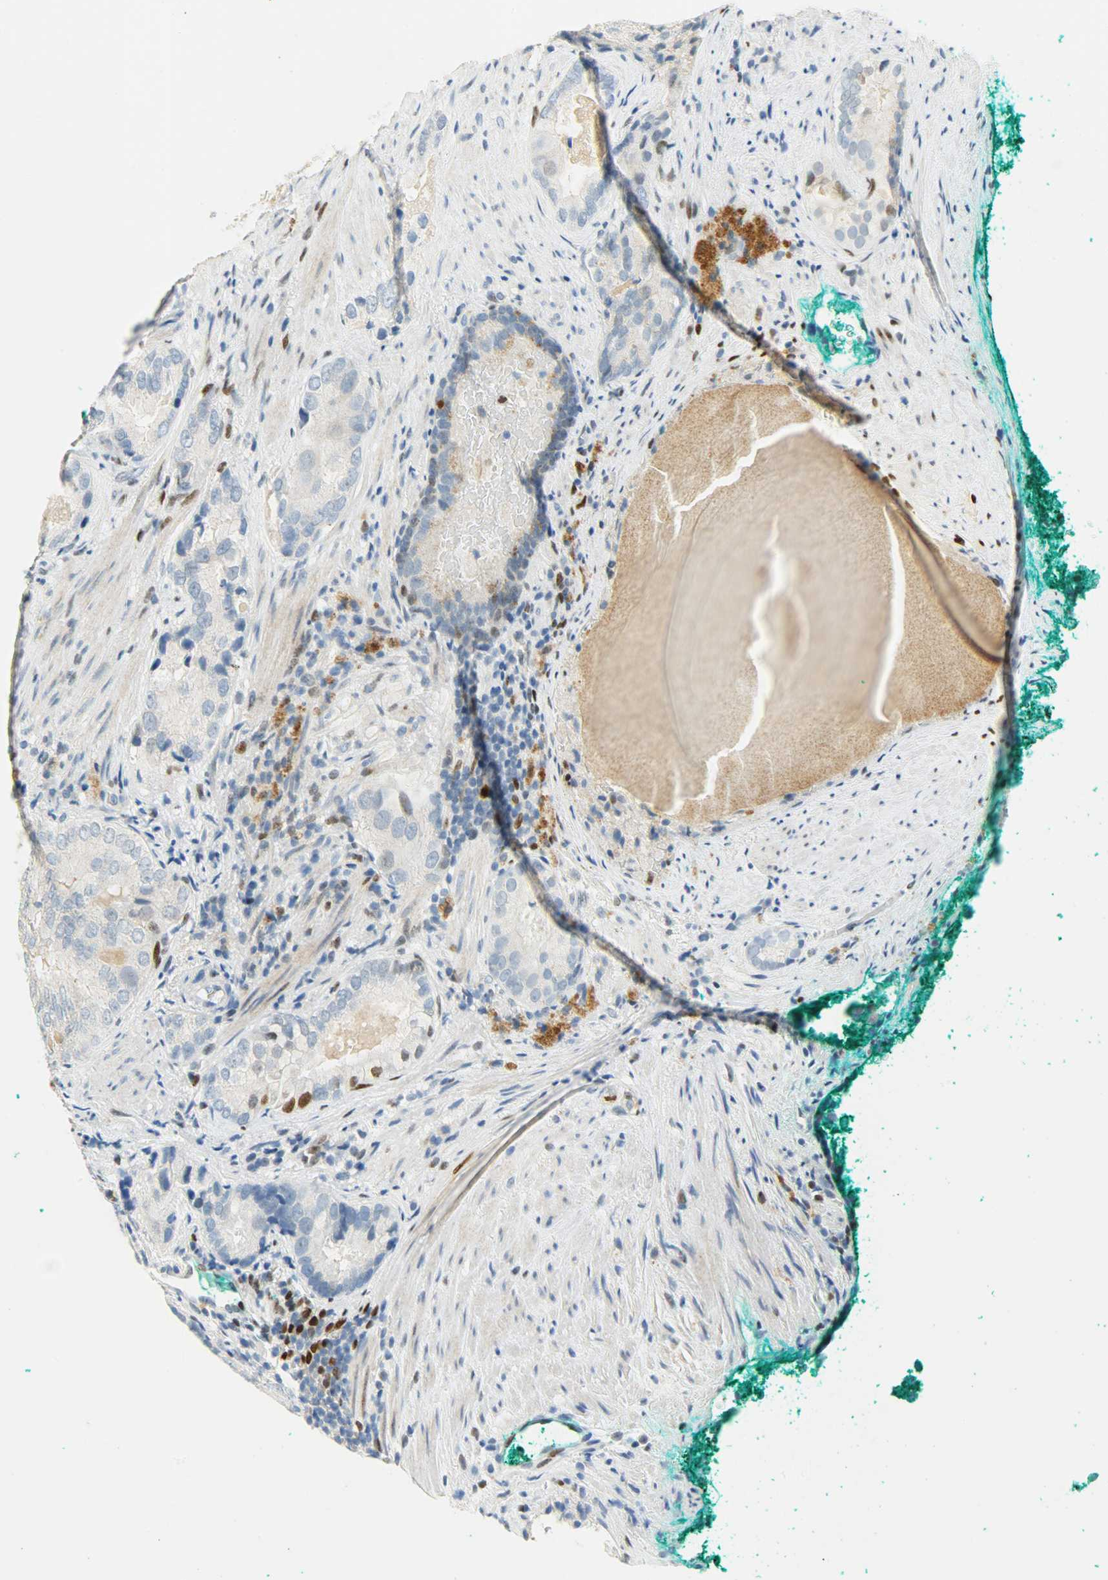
{"staining": {"intensity": "weak", "quantity": "<25%", "location": "nuclear"}, "tissue": "prostate cancer", "cell_type": "Tumor cells", "image_type": "cancer", "snomed": [{"axis": "morphology", "description": "Adenocarcinoma, High grade"}, {"axis": "topography", "description": "Prostate"}], "caption": "A photomicrograph of human high-grade adenocarcinoma (prostate) is negative for staining in tumor cells.", "gene": "JUNB", "patient": {"sex": "male", "age": 66}}